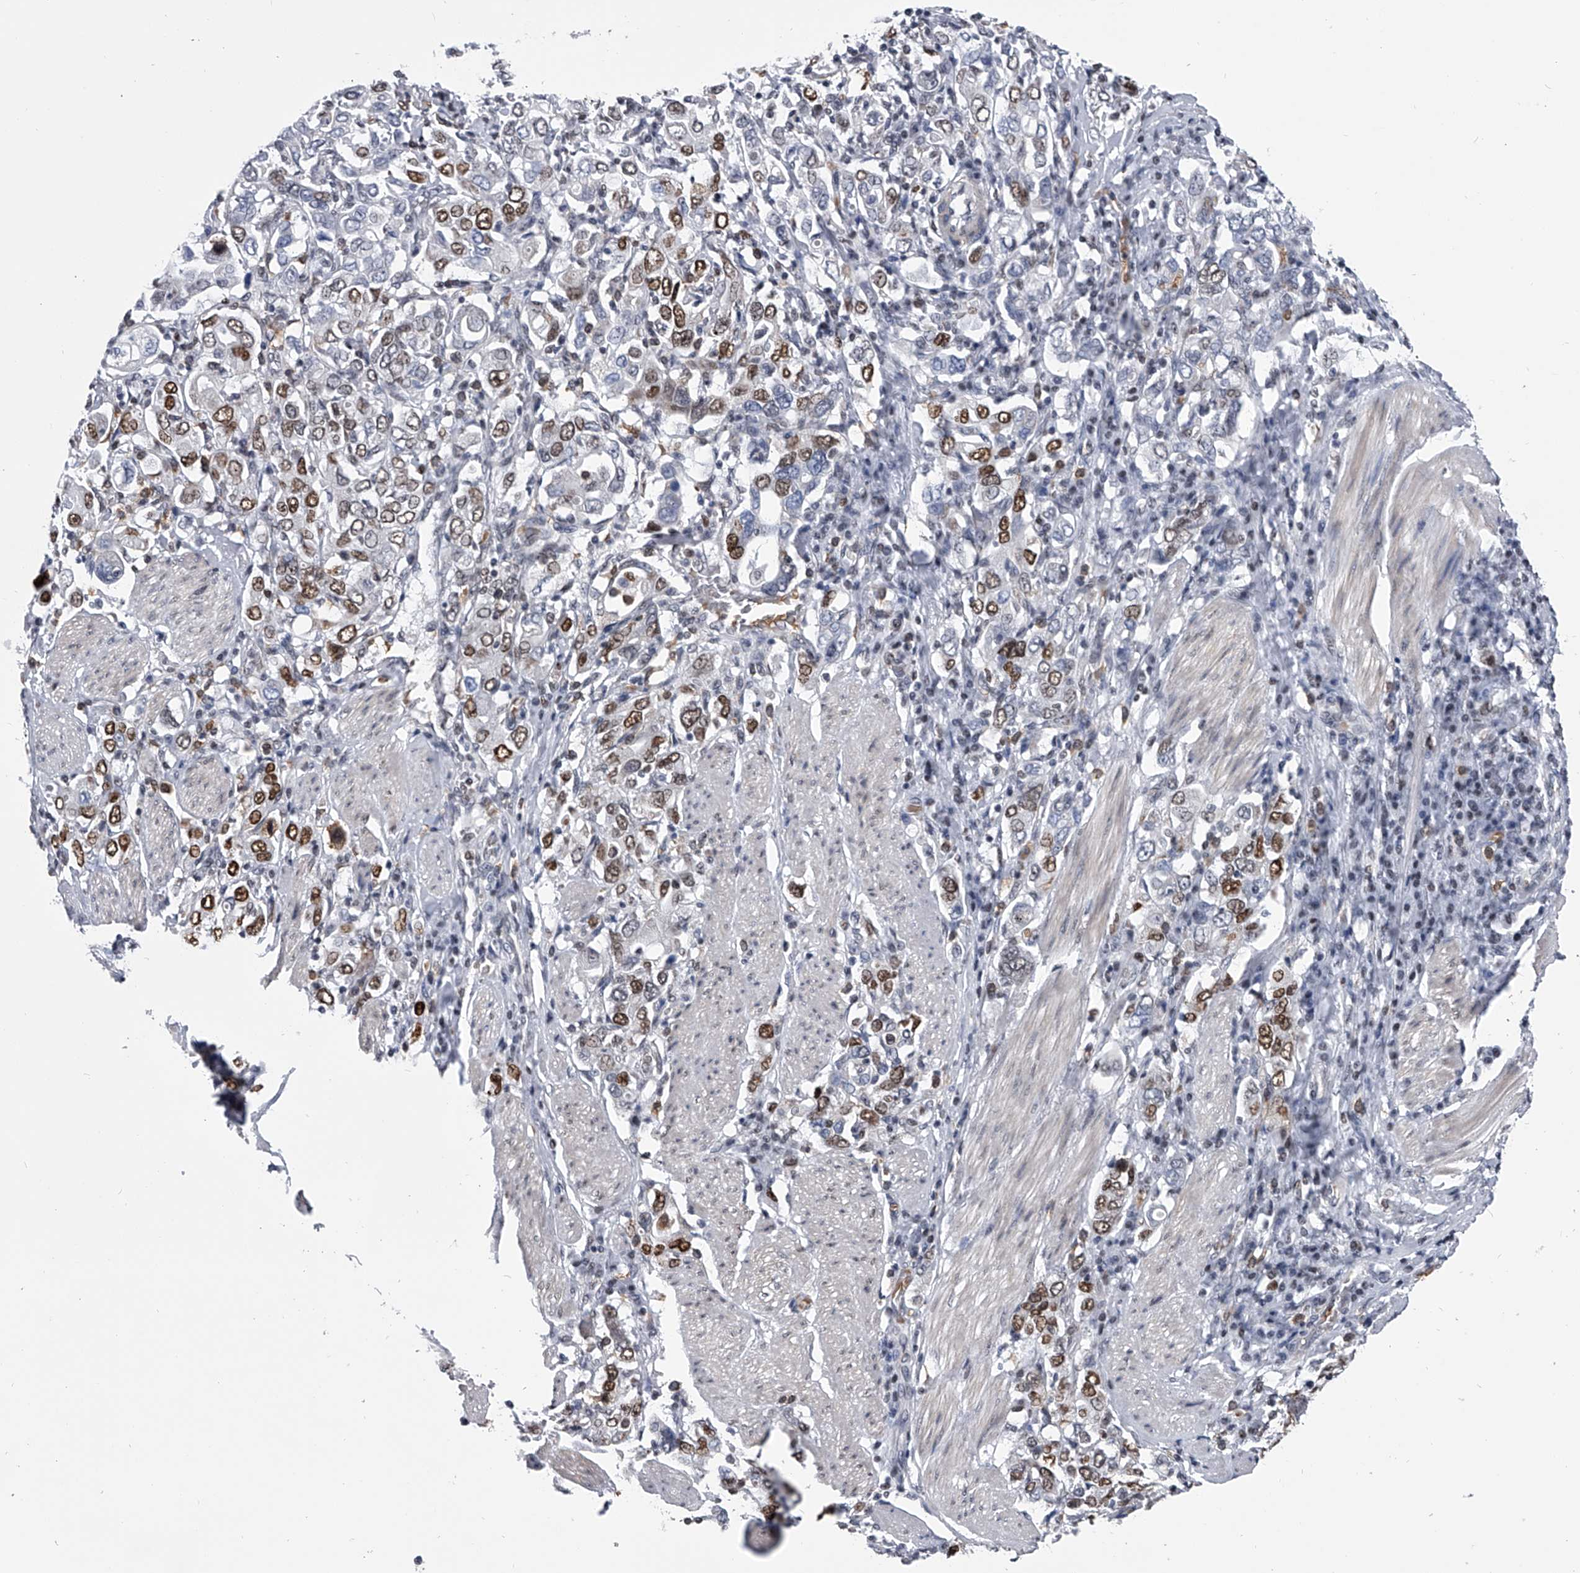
{"staining": {"intensity": "moderate", "quantity": ">75%", "location": "nuclear"}, "tissue": "stomach cancer", "cell_type": "Tumor cells", "image_type": "cancer", "snomed": [{"axis": "morphology", "description": "Adenocarcinoma, NOS"}, {"axis": "topography", "description": "Stomach, upper"}], "caption": "A high-resolution photomicrograph shows IHC staining of stomach adenocarcinoma, which reveals moderate nuclear staining in approximately >75% of tumor cells.", "gene": "SIM2", "patient": {"sex": "male", "age": 62}}